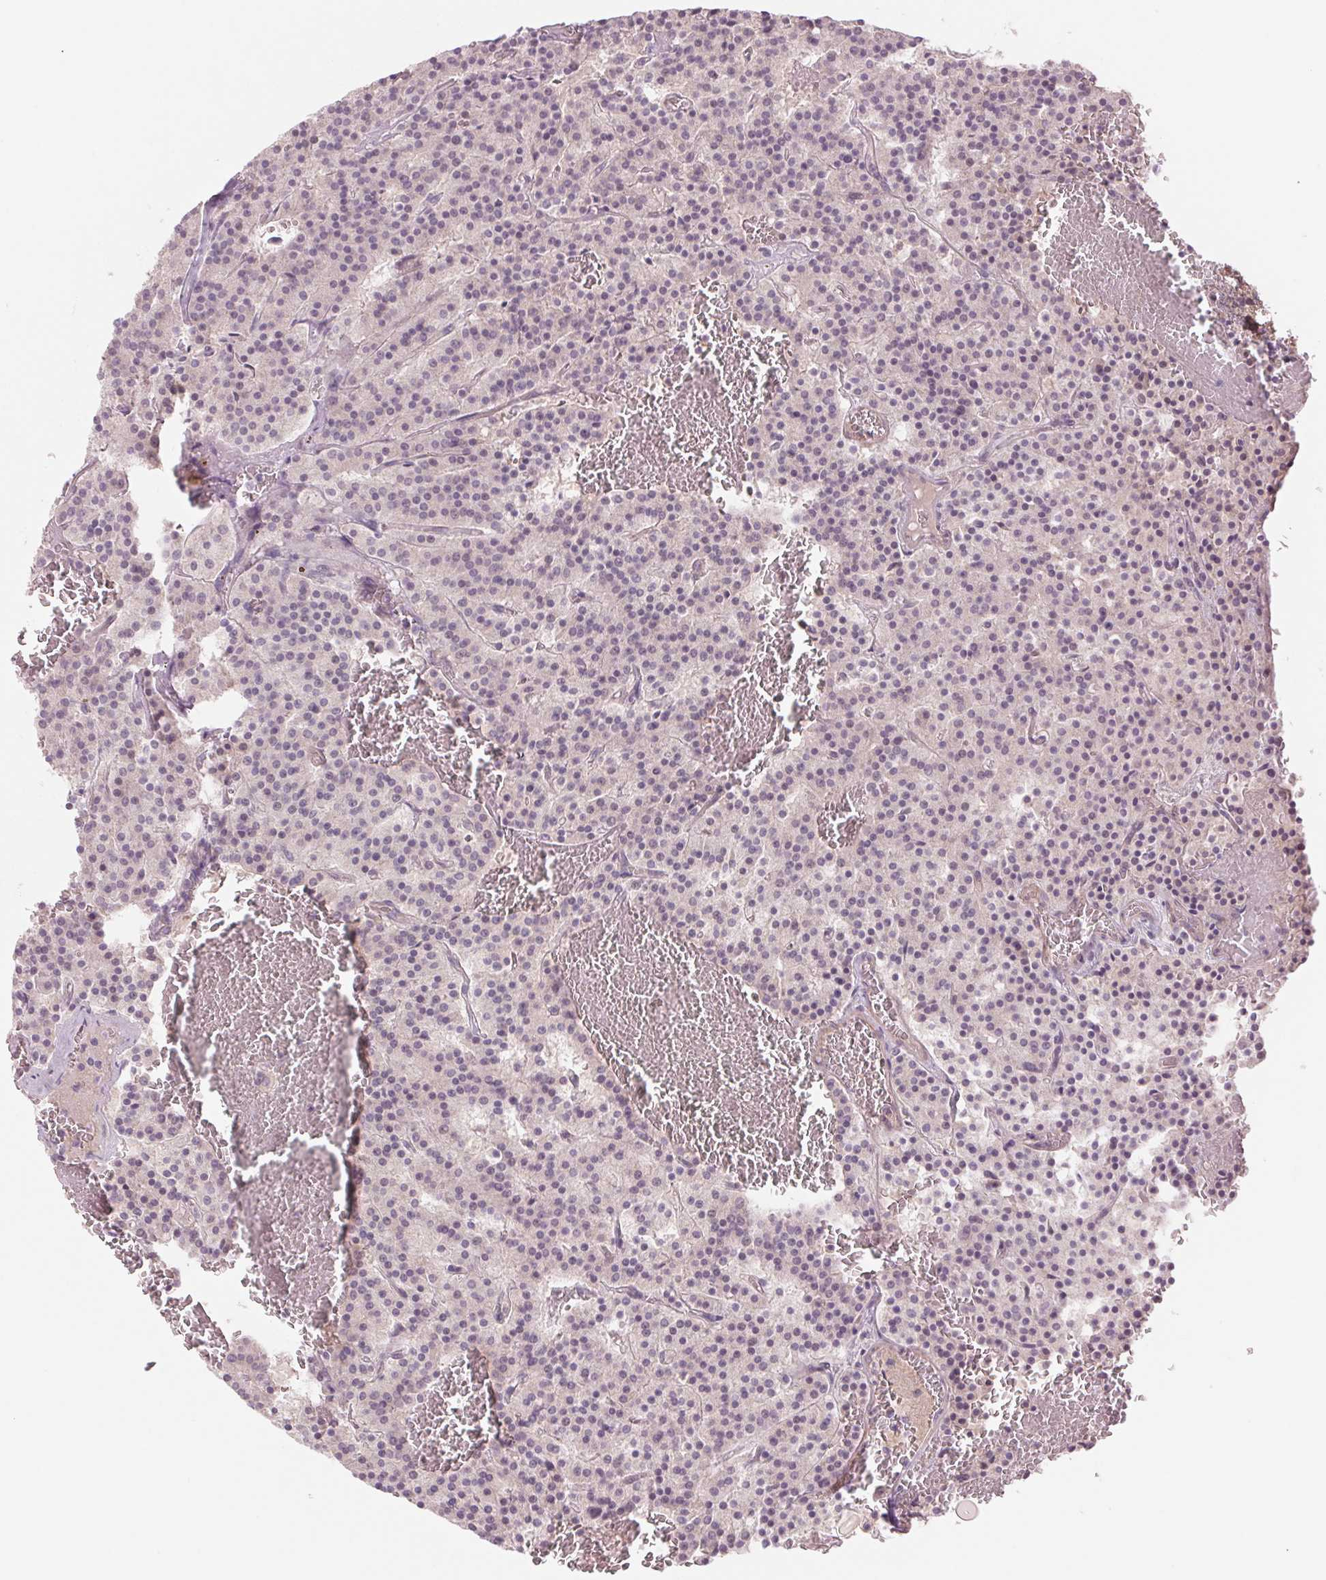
{"staining": {"intensity": "negative", "quantity": "none", "location": "none"}, "tissue": "carcinoid", "cell_type": "Tumor cells", "image_type": "cancer", "snomed": [{"axis": "morphology", "description": "Carcinoid, malignant, NOS"}, {"axis": "topography", "description": "Lung"}], "caption": "This is a photomicrograph of IHC staining of malignant carcinoid, which shows no staining in tumor cells.", "gene": "PPIA", "patient": {"sex": "male", "age": 70}}